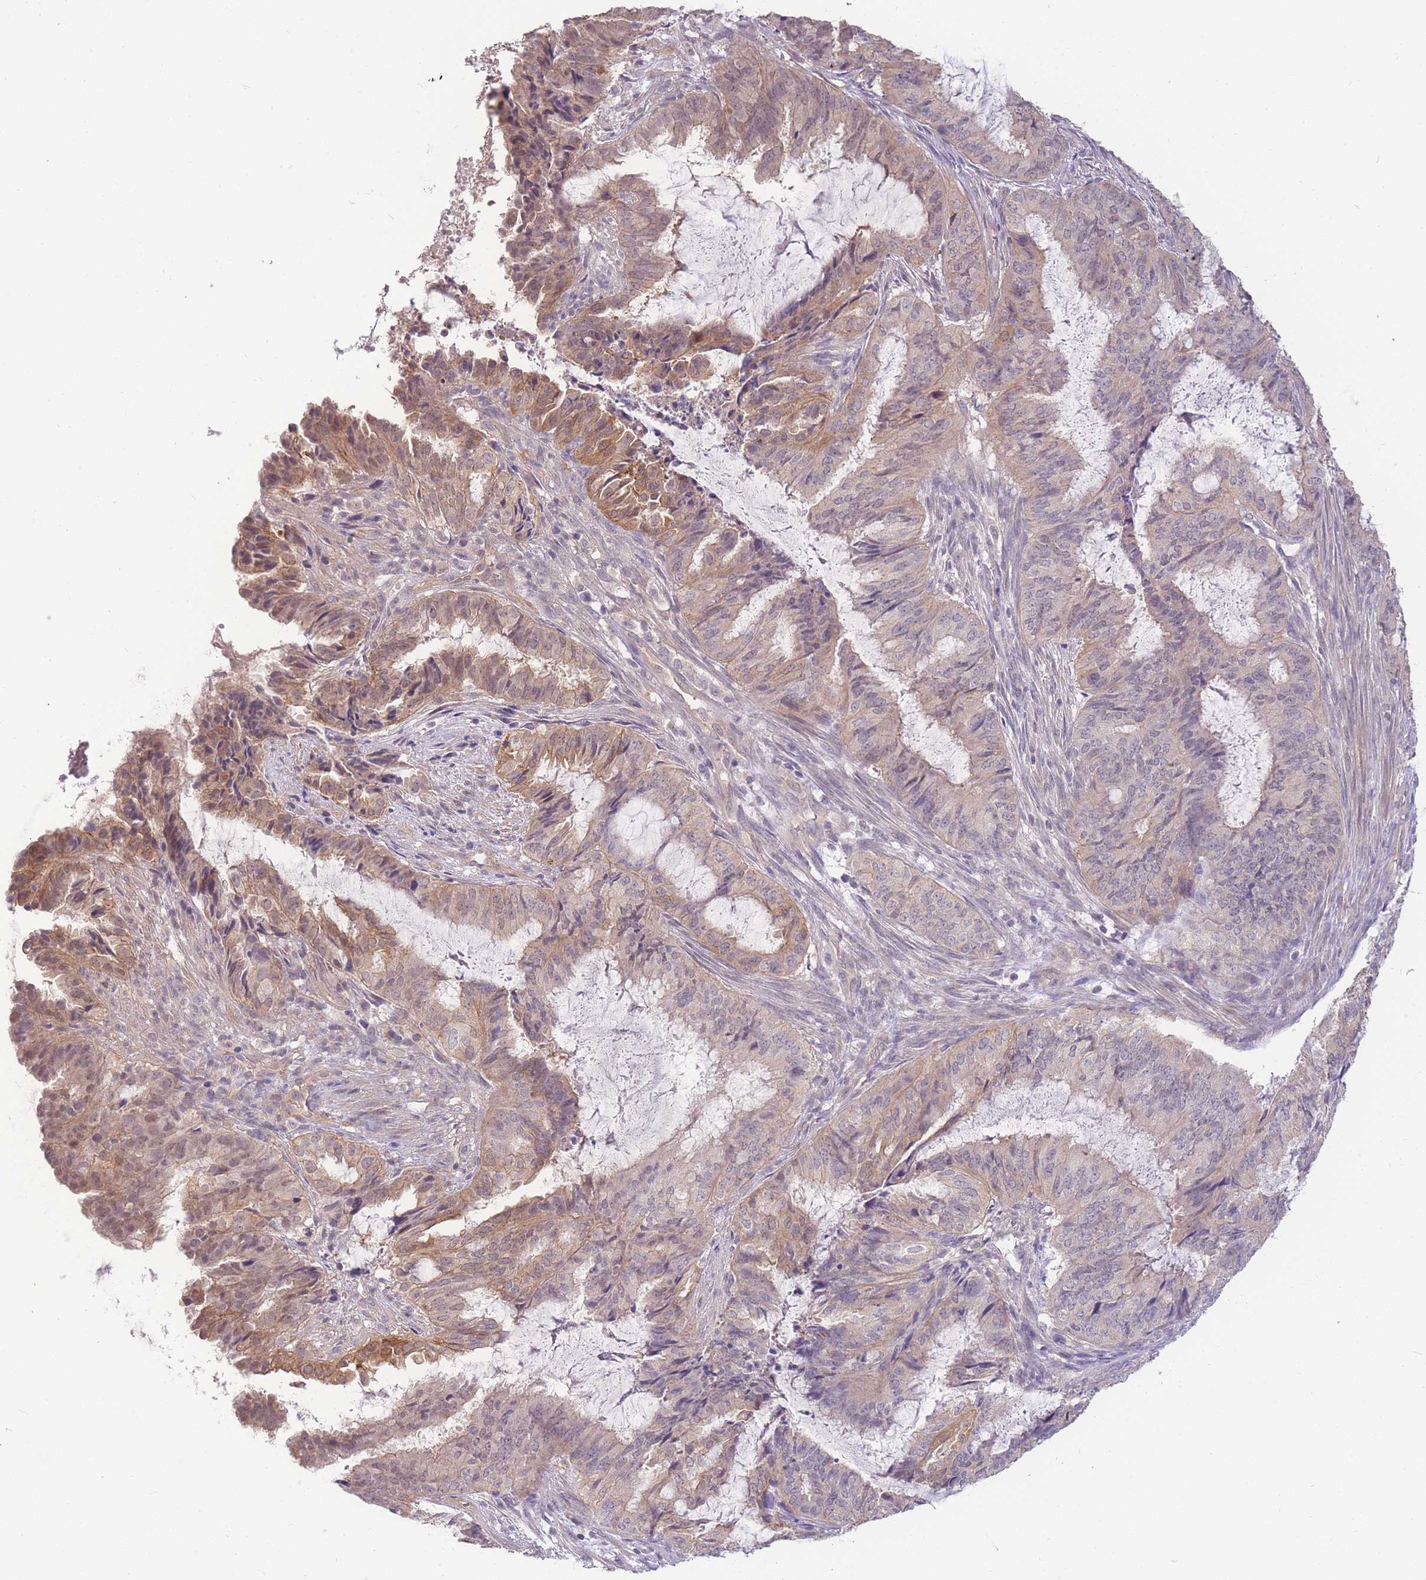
{"staining": {"intensity": "moderate", "quantity": "<25%", "location": "cytoplasmic/membranous,nuclear"}, "tissue": "endometrial cancer", "cell_type": "Tumor cells", "image_type": "cancer", "snomed": [{"axis": "morphology", "description": "Adenocarcinoma, NOS"}, {"axis": "topography", "description": "Endometrium"}], "caption": "About <25% of tumor cells in endometrial cancer display moderate cytoplasmic/membranous and nuclear protein positivity as visualized by brown immunohistochemical staining.", "gene": "SMC6", "patient": {"sex": "female", "age": 51}}